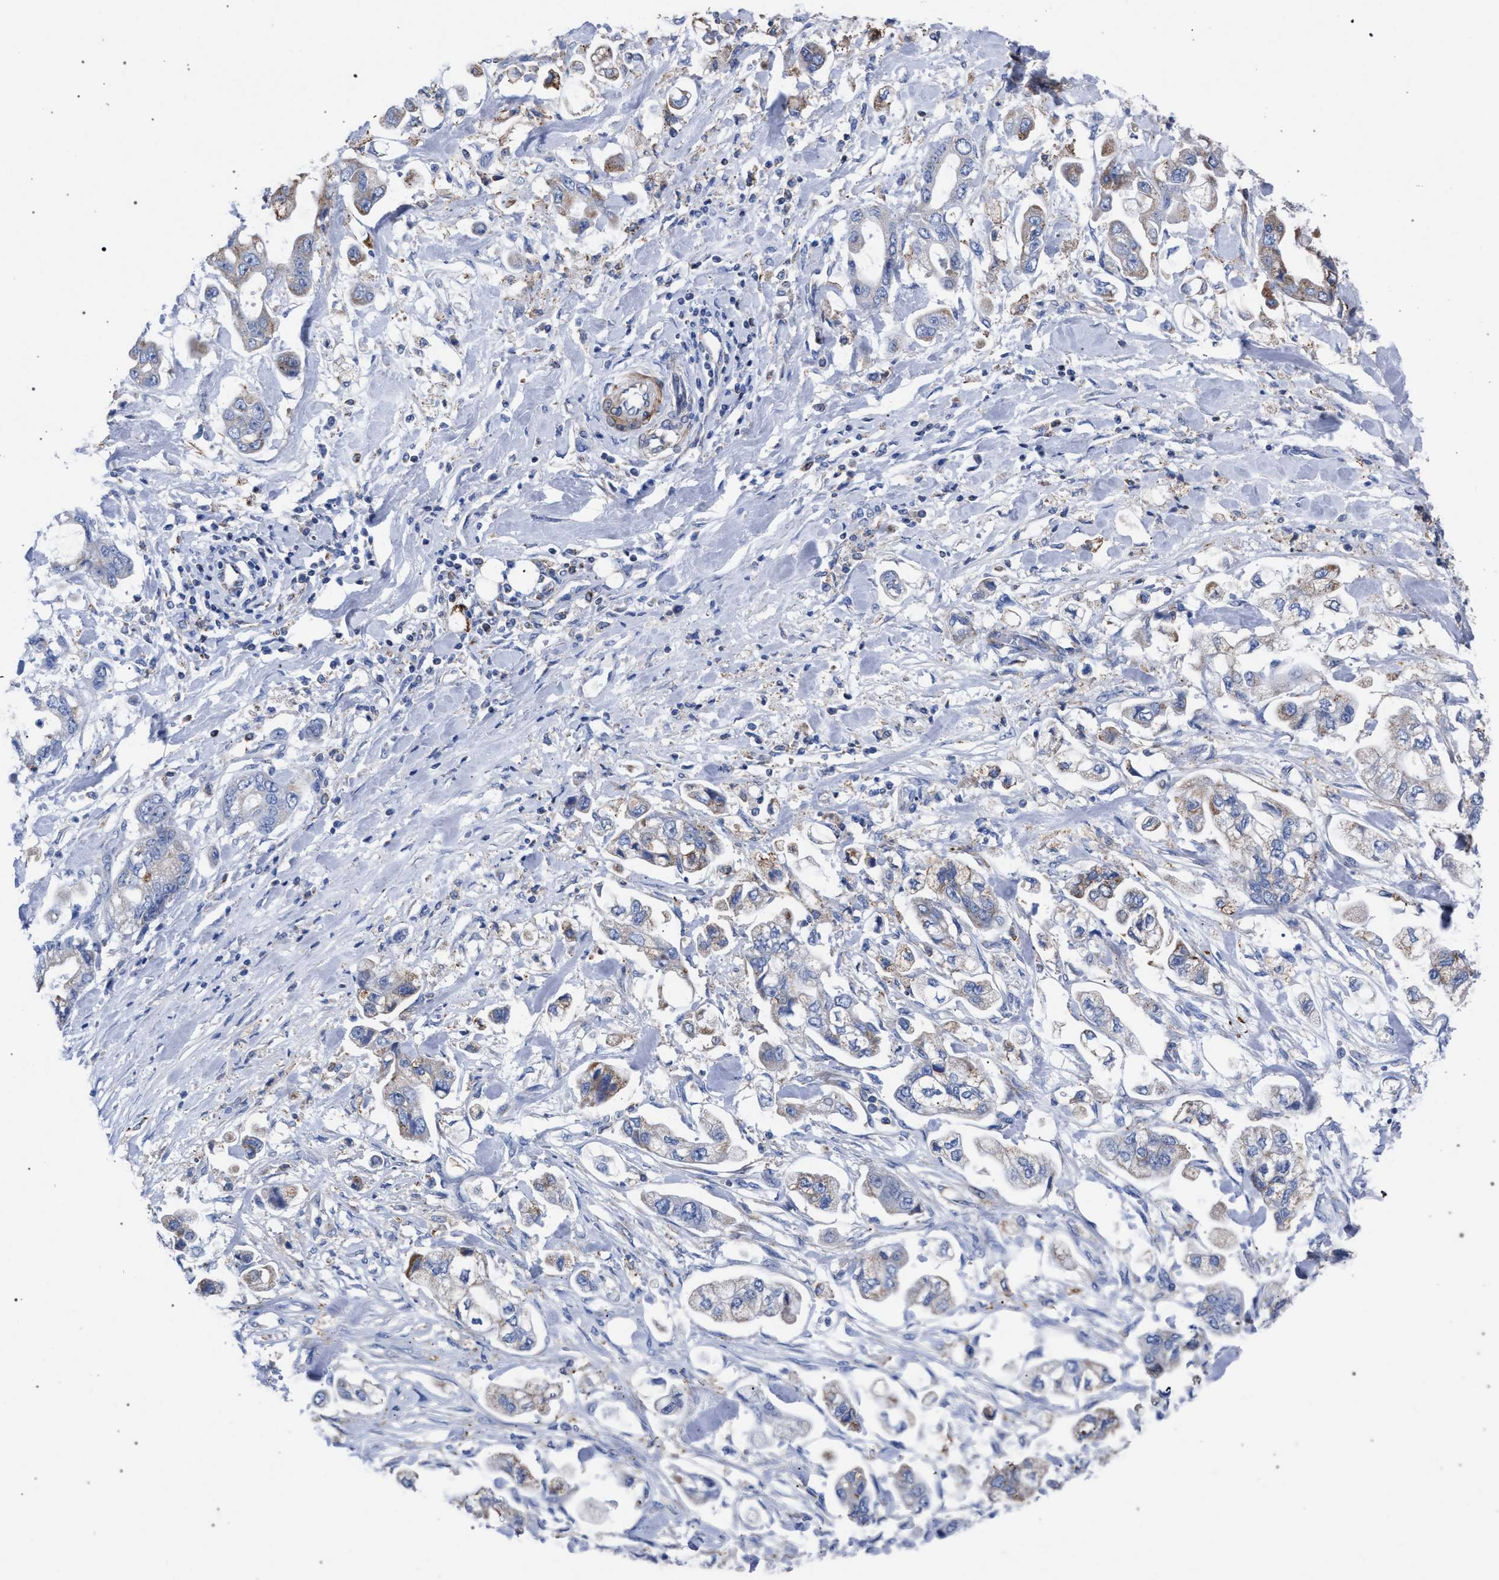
{"staining": {"intensity": "weak", "quantity": "<25%", "location": "cytoplasmic/membranous"}, "tissue": "stomach cancer", "cell_type": "Tumor cells", "image_type": "cancer", "snomed": [{"axis": "morphology", "description": "Normal tissue, NOS"}, {"axis": "morphology", "description": "Adenocarcinoma, NOS"}, {"axis": "topography", "description": "Stomach"}], "caption": "The immunohistochemistry histopathology image has no significant expression in tumor cells of adenocarcinoma (stomach) tissue.", "gene": "ACADS", "patient": {"sex": "male", "age": 62}}